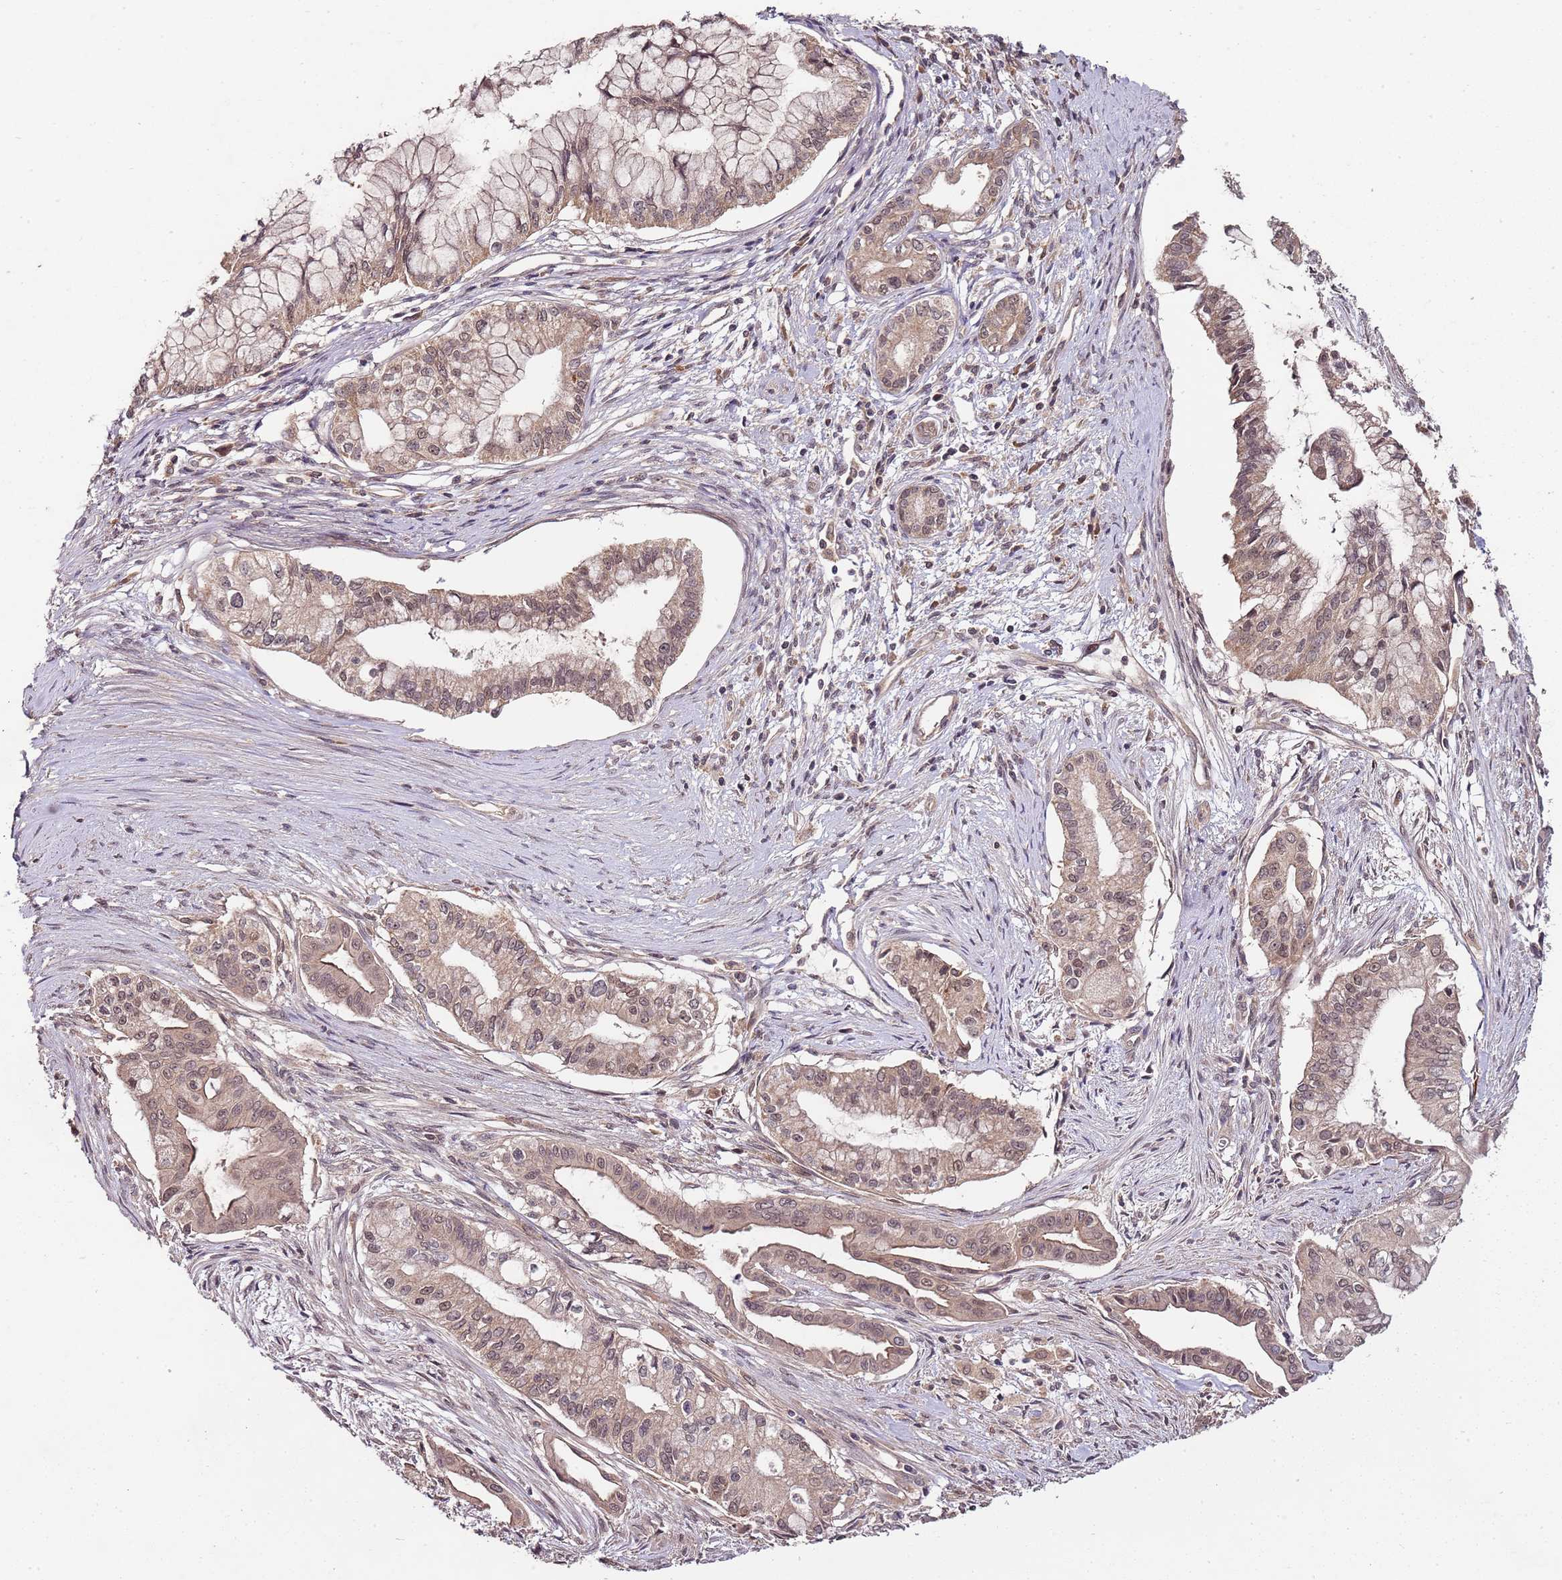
{"staining": {"intensity": "moderate", "quantity": ">75%", "location": "cytoplasmic/membranous,nuclear"}, "tissue": "pancreatic cancer", "cell_type": "Tumor cells", "image_type": "cancer", "snomed": [{"axis": "morphology", "description": "Adenocarcinoma, NOS"}, {"axis": "topography", "description": "Pancreas"}], "caption": "The immunohistochemical stain shows moderate cytoplasmic/membranous and nuclear expression in tumor cells of pancreatic cancer (adenocarcinoma) tissue.", "gene": "LIN37", "patient": {"sex": "male", "age": 46}}